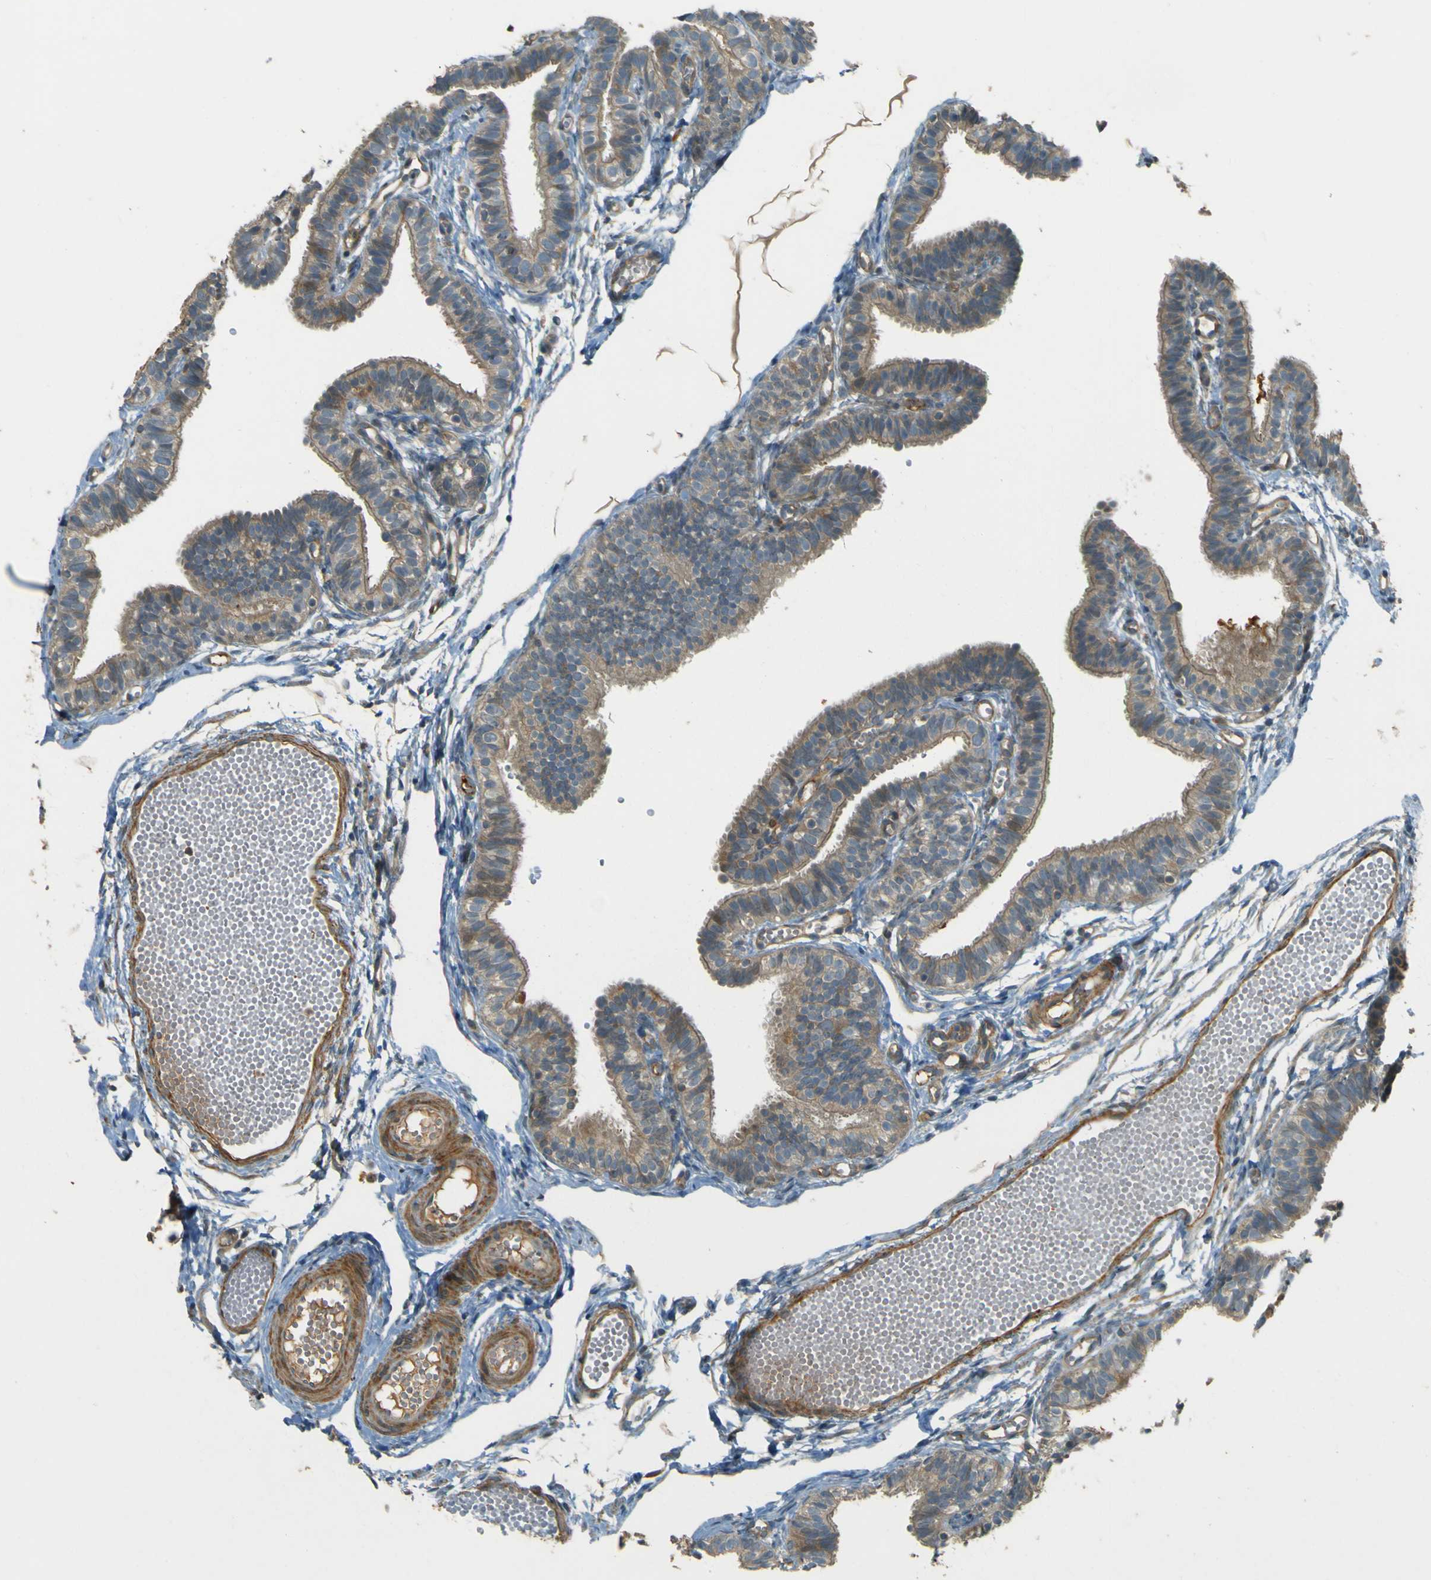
{"staining": {"intensity": "weak", "quantity": ">75%", "location": "cytoplasmic/membranous"}, "tissue": "fallopian tube", "cell_type": "Glandular cells", "image_type": "normal", "snomed": [{"axis": "morphology", "description": "Normal tissue, NOS"}, {"axis": "topography", "description": "Fallopian tube"}, {"axis": "topography", "description": "Placenta"}], "caption": "Normal fallopian tube shows weak cytoplasmic/membranous staining in approximately >75% of glandular cells, visualized by immunohistochemistry.", "gene": "LPCAT1", "patient": {"sex": "female", "age": 34}}